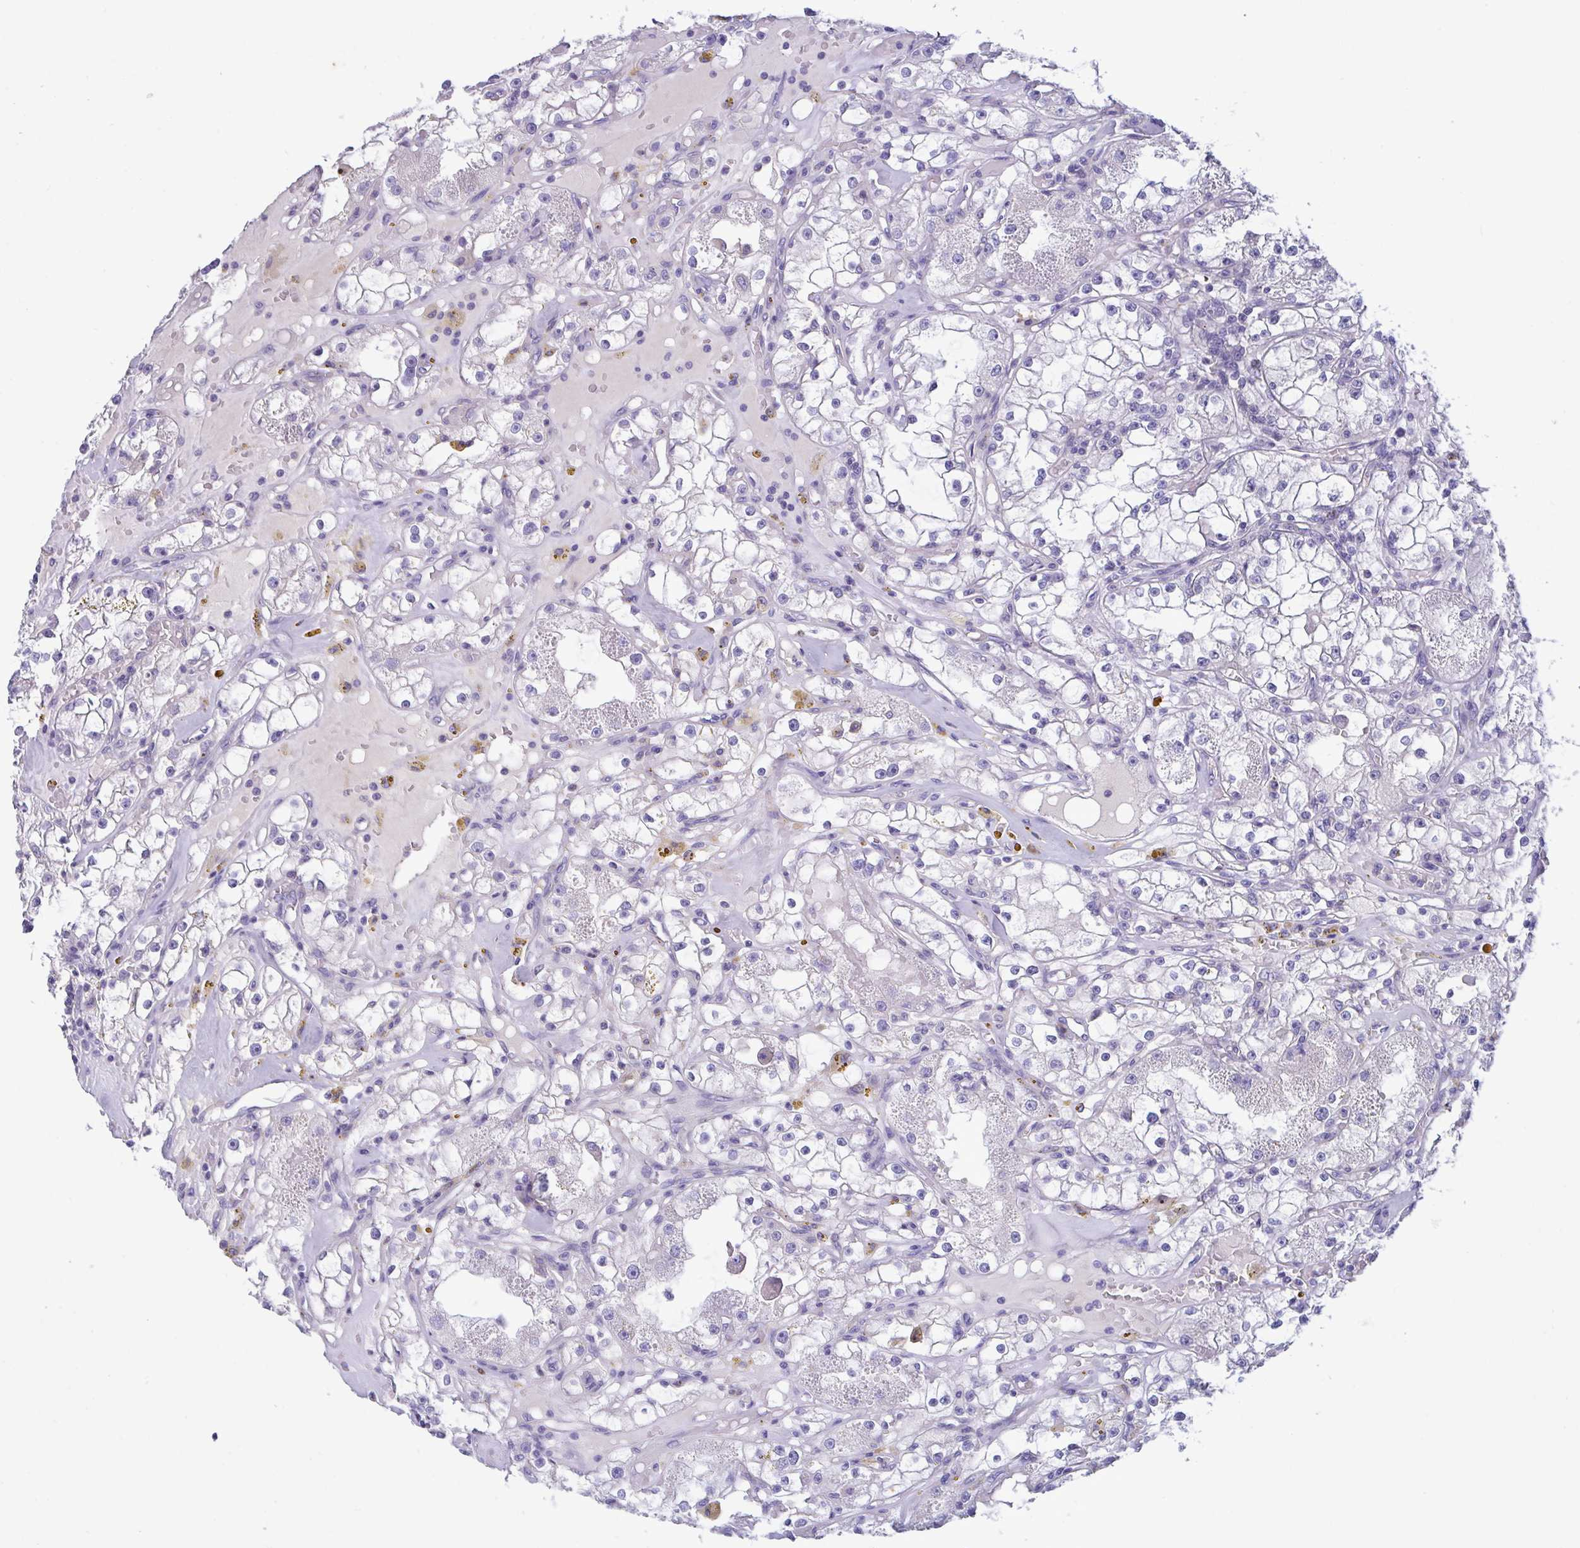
{"staining": {"intensity": "negative", "quantity": "none", "location": "none"}, "tissue": "renal cancer", "cell_type": "Tumor cells", "image_type": "cancer", "snomed": [{"axis": "morphology", "description": "Adenocarcinoma, NOS"}, {"axis": "topography", "description": "Kidney"}], "caption": "This is an IHC histopathology image of human renal cancer (adenocarcinoma). There is no staining in tumor cells.", "gene": "SLC66A1", "patient": {"sex": "male", "age": 56}}